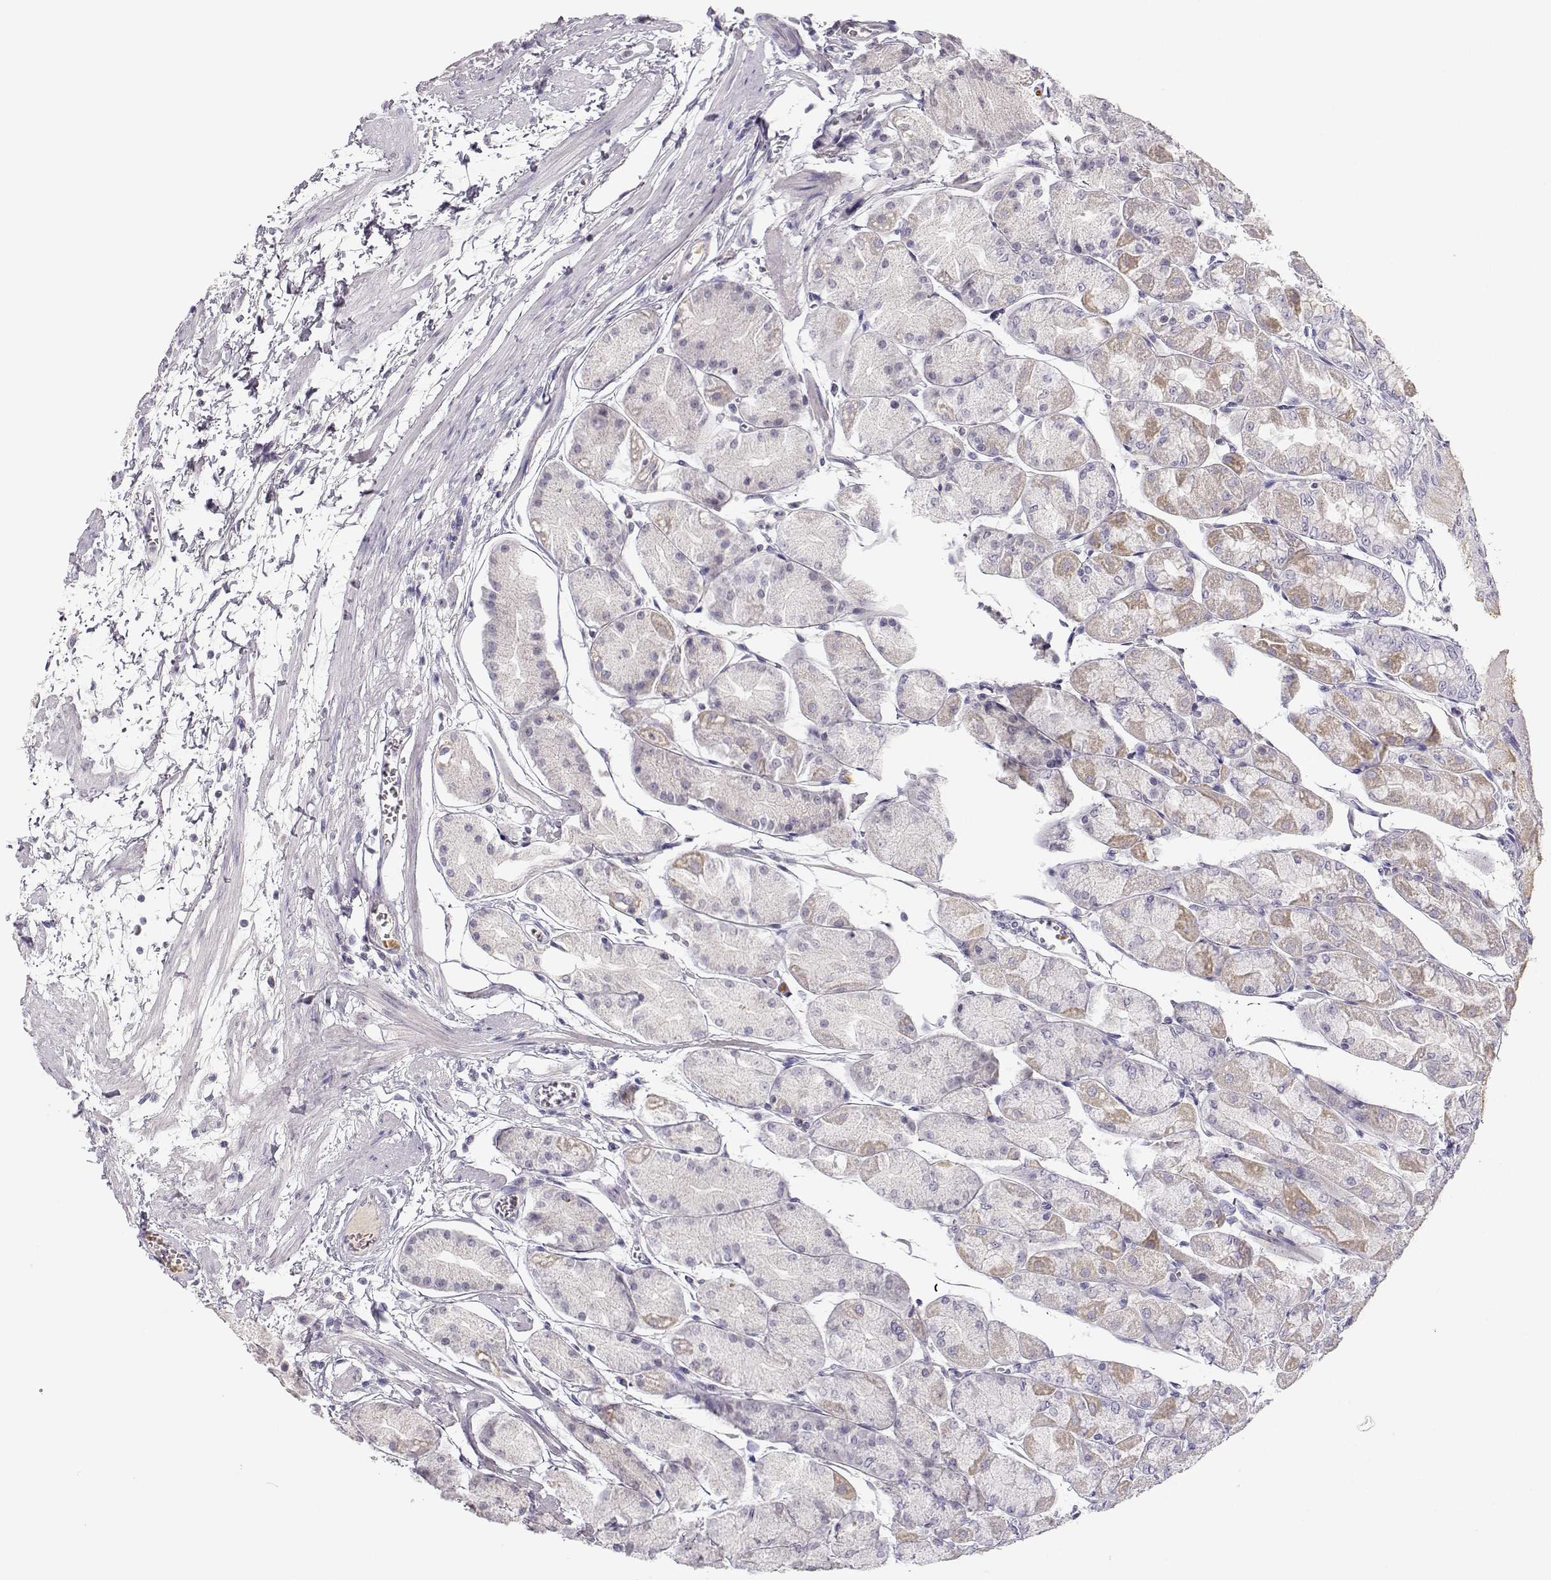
{"staining": {"intensity": "weak", "quantity": "<25%", "location": "cytoplasmic/membranous"}, "tissue": "stomach", "cell_type": "Glandular cells", "image_type": "normal", "snomed": [{"axis": "morphology", "description": "Normal tissue, NOS"}, {"axis": "topography", "description": "Stomach, upper"}], "caption": "The image shows no staining of glandular cells in unremarkable stomach.", "gene": "FAM166A", "patient": {"sex": "male", "age": 60}}